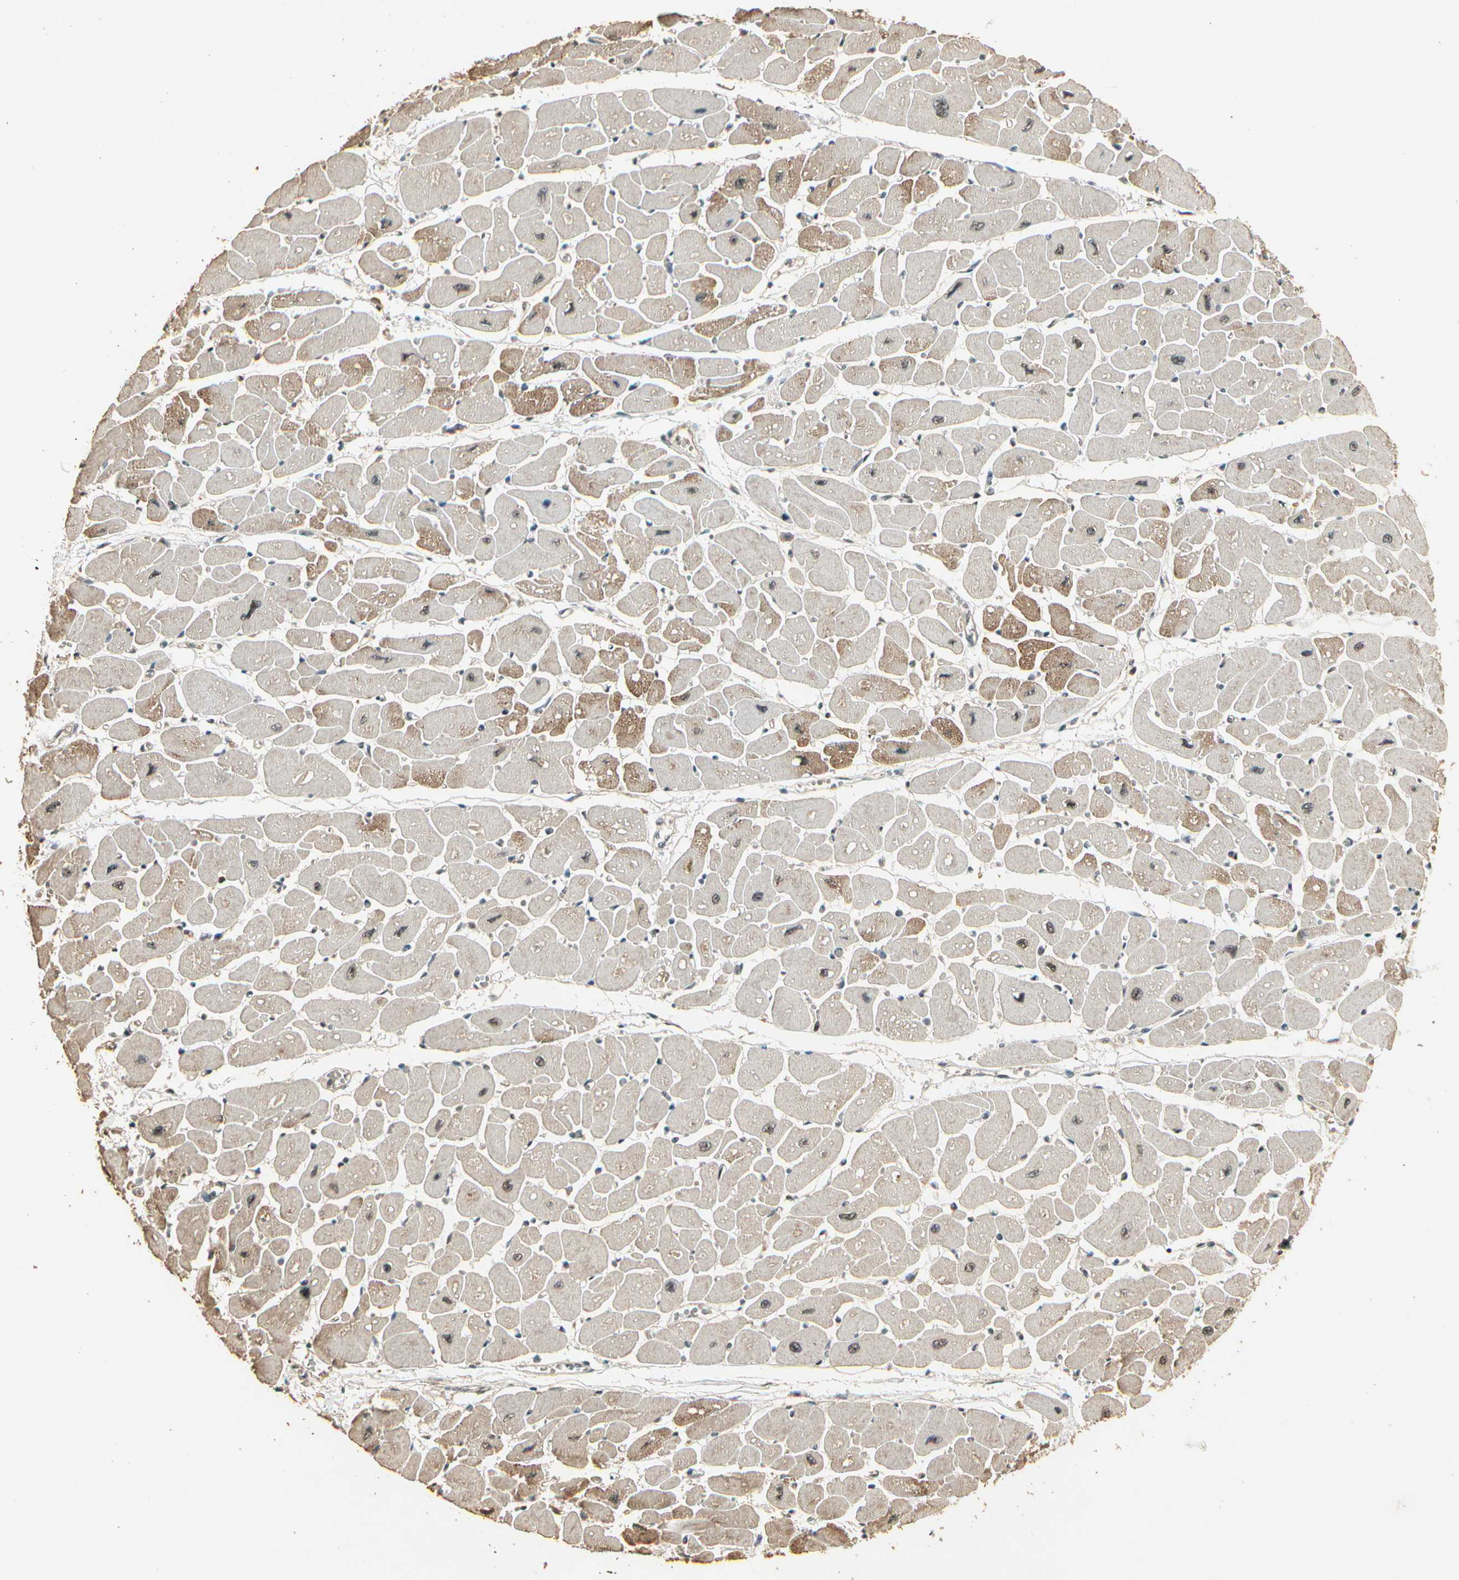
{"staining": {"intensity": "moderate", "quantity": "25%-75%", "location": "cytoplasmic/membranous,nuclear"}, "tissue": "heart muscle", "cell_type": "Cardiomyocytes", "image_type": "normal", "snomed": [{"axis": "morphology", "description": "Normal tissue, NOS"}, {"axis": "topography", "description": "Heart"}], "caption": "Approximately 25%-75% of cardiomyocytes in benign human heart muscle show moderate cytoplasmic/membranous,nuclear protein expression as visualized by brown immunohistochemical staining.", "gene": "RBM25", "patient": {"sex": "female", "age": 54}}